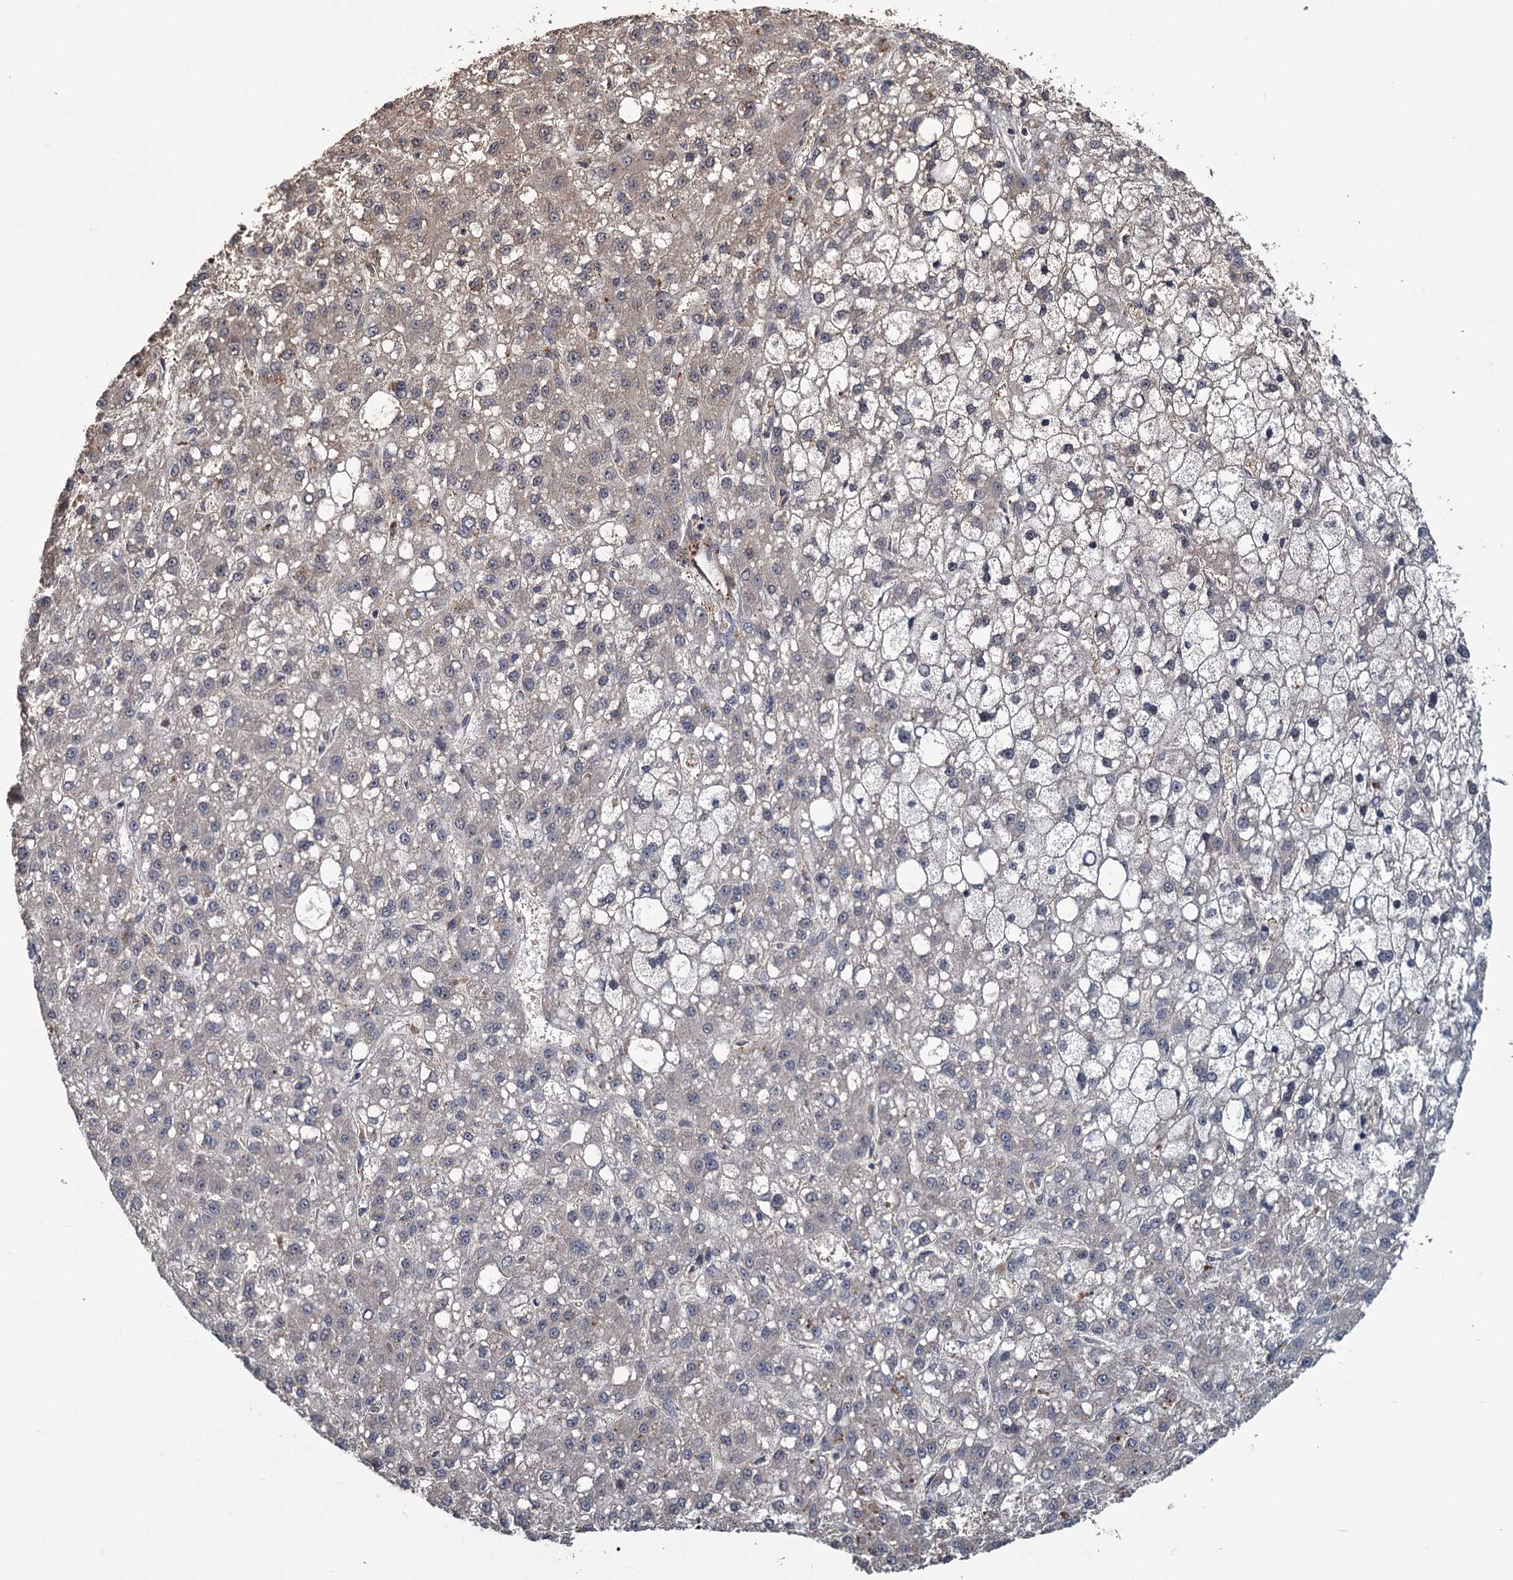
{"staining": {"intensity": "weak", "quantity": "<25%", "location": "cytoplasmic/membranous"}, "tissue": "liver cancer", "cell_type": "Tumor cells", "image_type": "cancer", "snomed": [{"axis": "morphology", "description": "Carcinoma, Hepatocellular, NOS"}, {"axis": "topography", "description": "Liver"}], "caption": "High magnification brightfield microscopy of liver cancer (hepatocellular carcinoma) stained with DAB (3,3'-diaminobenzidine) (brown) and counterstained with hematoxylin (blue): tumor cells show no significant expression. (DAB (3,3'-diaminobenzidine) IHC, high magnification).", "gene": "KANSL2", "patient": {"sex": "male", "age": 67}}